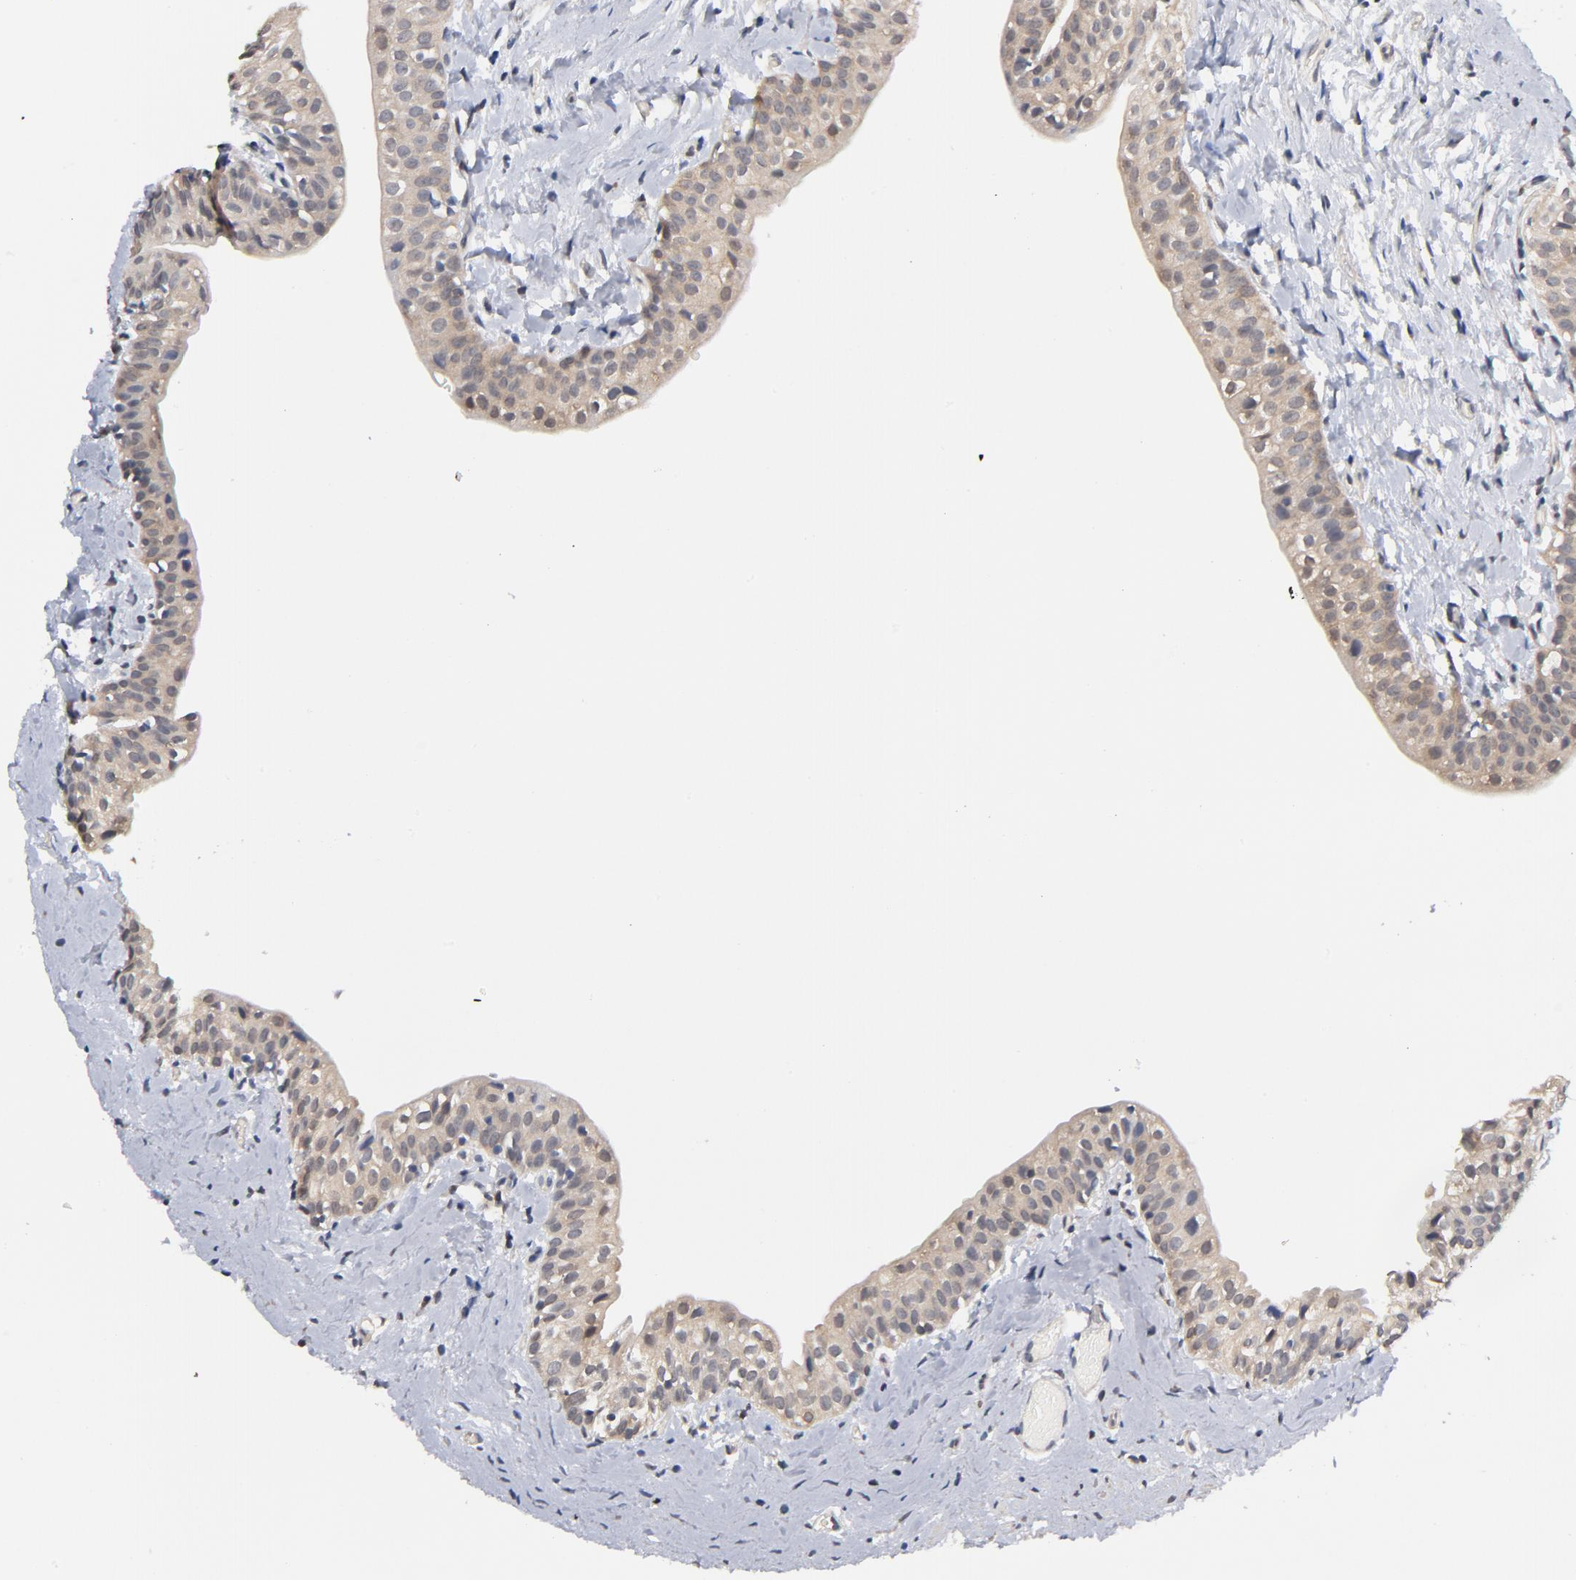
{"staining": {"intensity": "moderate", "quantity": ">75%", "location": "cytoplasmic/membranous"}, "tissue": "urinary bladder", "cell_type": "Urothelial cells", "image_type": "normal", "snomed": [{"axis": "morphology", "description": "Normal tissue, NOS"}, {"axis": "topography", "description": "Urinary bladder"}], "caption": "Immunohistochemistry image of normal human urinary bladder stained for a protein (brown), which displays medium levels of moderate cytoplasmic/membranous positivity in about >75% of urothelial cells.", "gene": "MIF", "patient": {"sex": "male", "age": 59}}